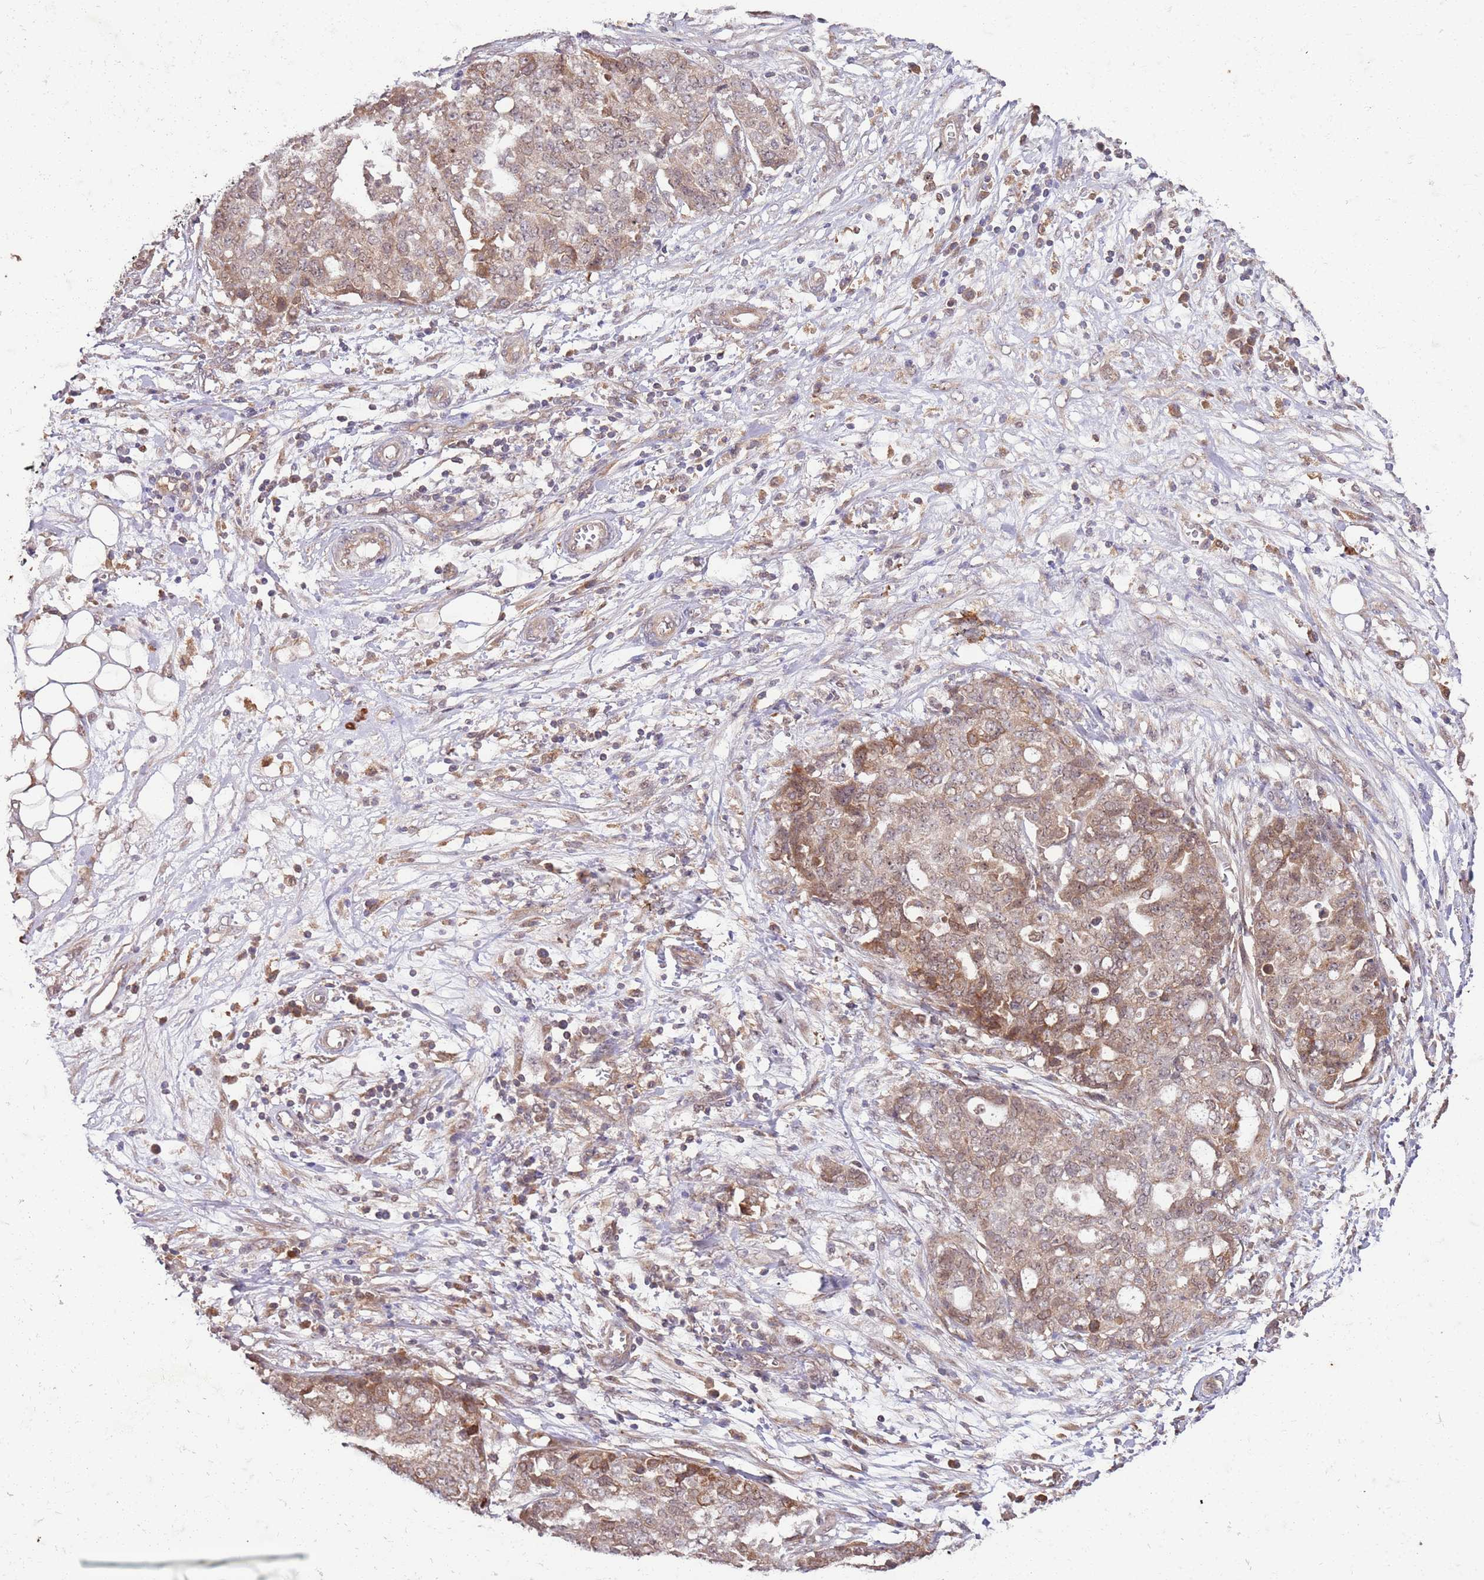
{"staining": {"intensity": "moderate", "quantity": "<25%", "location": "cytoplasmic/membranous,nuclear"}, "tissue": "ovarian cancer", "cell_type": "Tumor cells", "image_type": "cancer", "snomed": [{"axis": "morphology", "description": "Cystadenocarcinoma, serous, NOS"}, {"axis": "topography", "description": "Soft tissue"}, {"axis": "topography", "description": "Ovary"}], "caption": "Ovarian cancer (serous cystadenocarcinoma) was stained to show a protein in brown. There is low levels of moderate cytoplasmic/membranous and nuclear positivity in about <25% of tumor cells. (brown staining indicates protein expression, while blue staining denotes nuclei).", "gene": "UBE3A", "patient": {"sex": "female", "age": 57}}